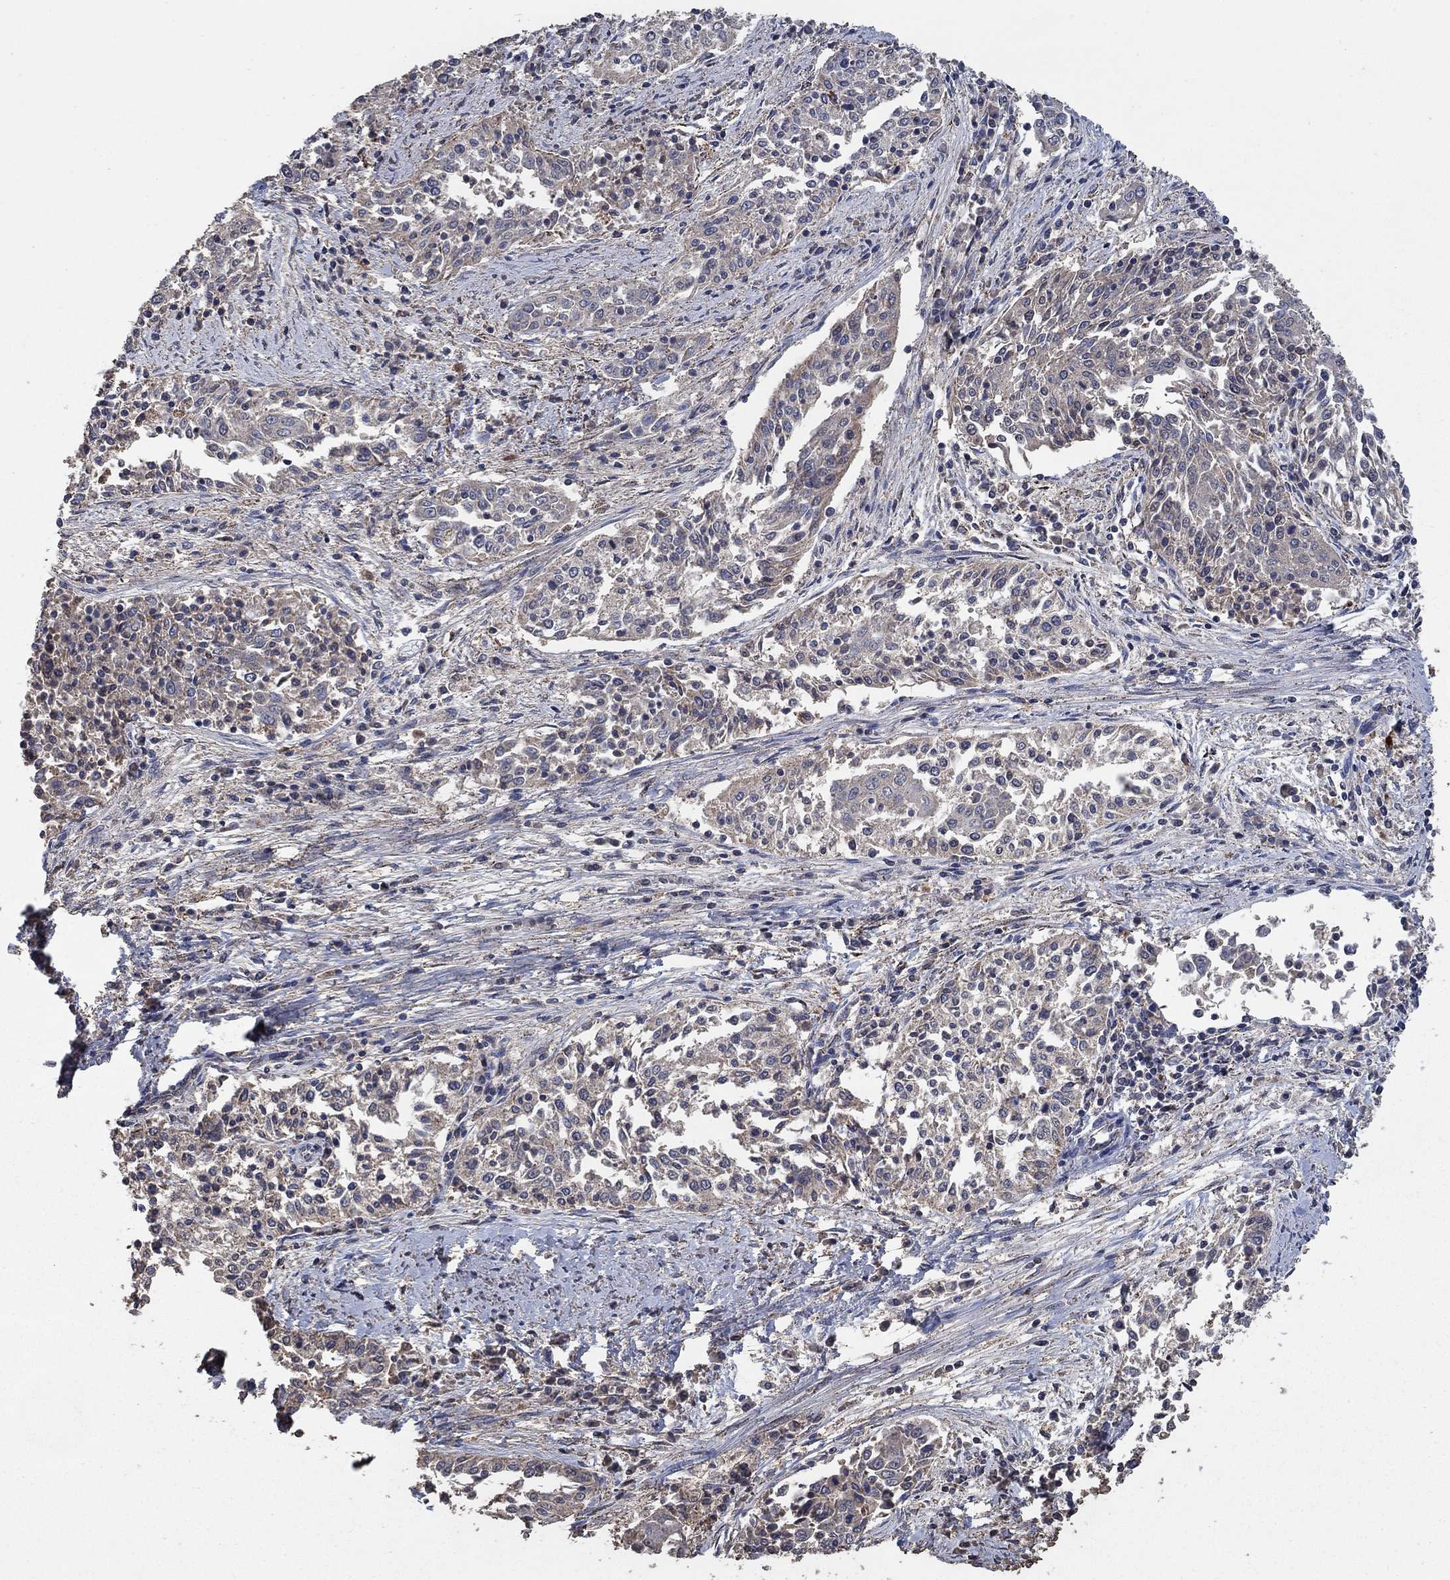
{"staining": {"intensity": "negative", "quantity": "none", "location": "none"}, "tissue": "cervical cancer", "cell_type": "Tumor cells", "image_type": "cancer", "snomed": [{"axis": "morphology", "description": "Squamous cell carcinoma, NOS"}, {"axis": "topography", "description": "Cervix"}], "caption": "IHC micrograph of neoplastic tissue: cervical squamous cell carcinoma stained with DAB (3,3'-diaminobenzidine) demonstrates no significant protein expression in tumor cells.", "gene": "MRPS24", "patient": {"sex": "female", "age": 41}}